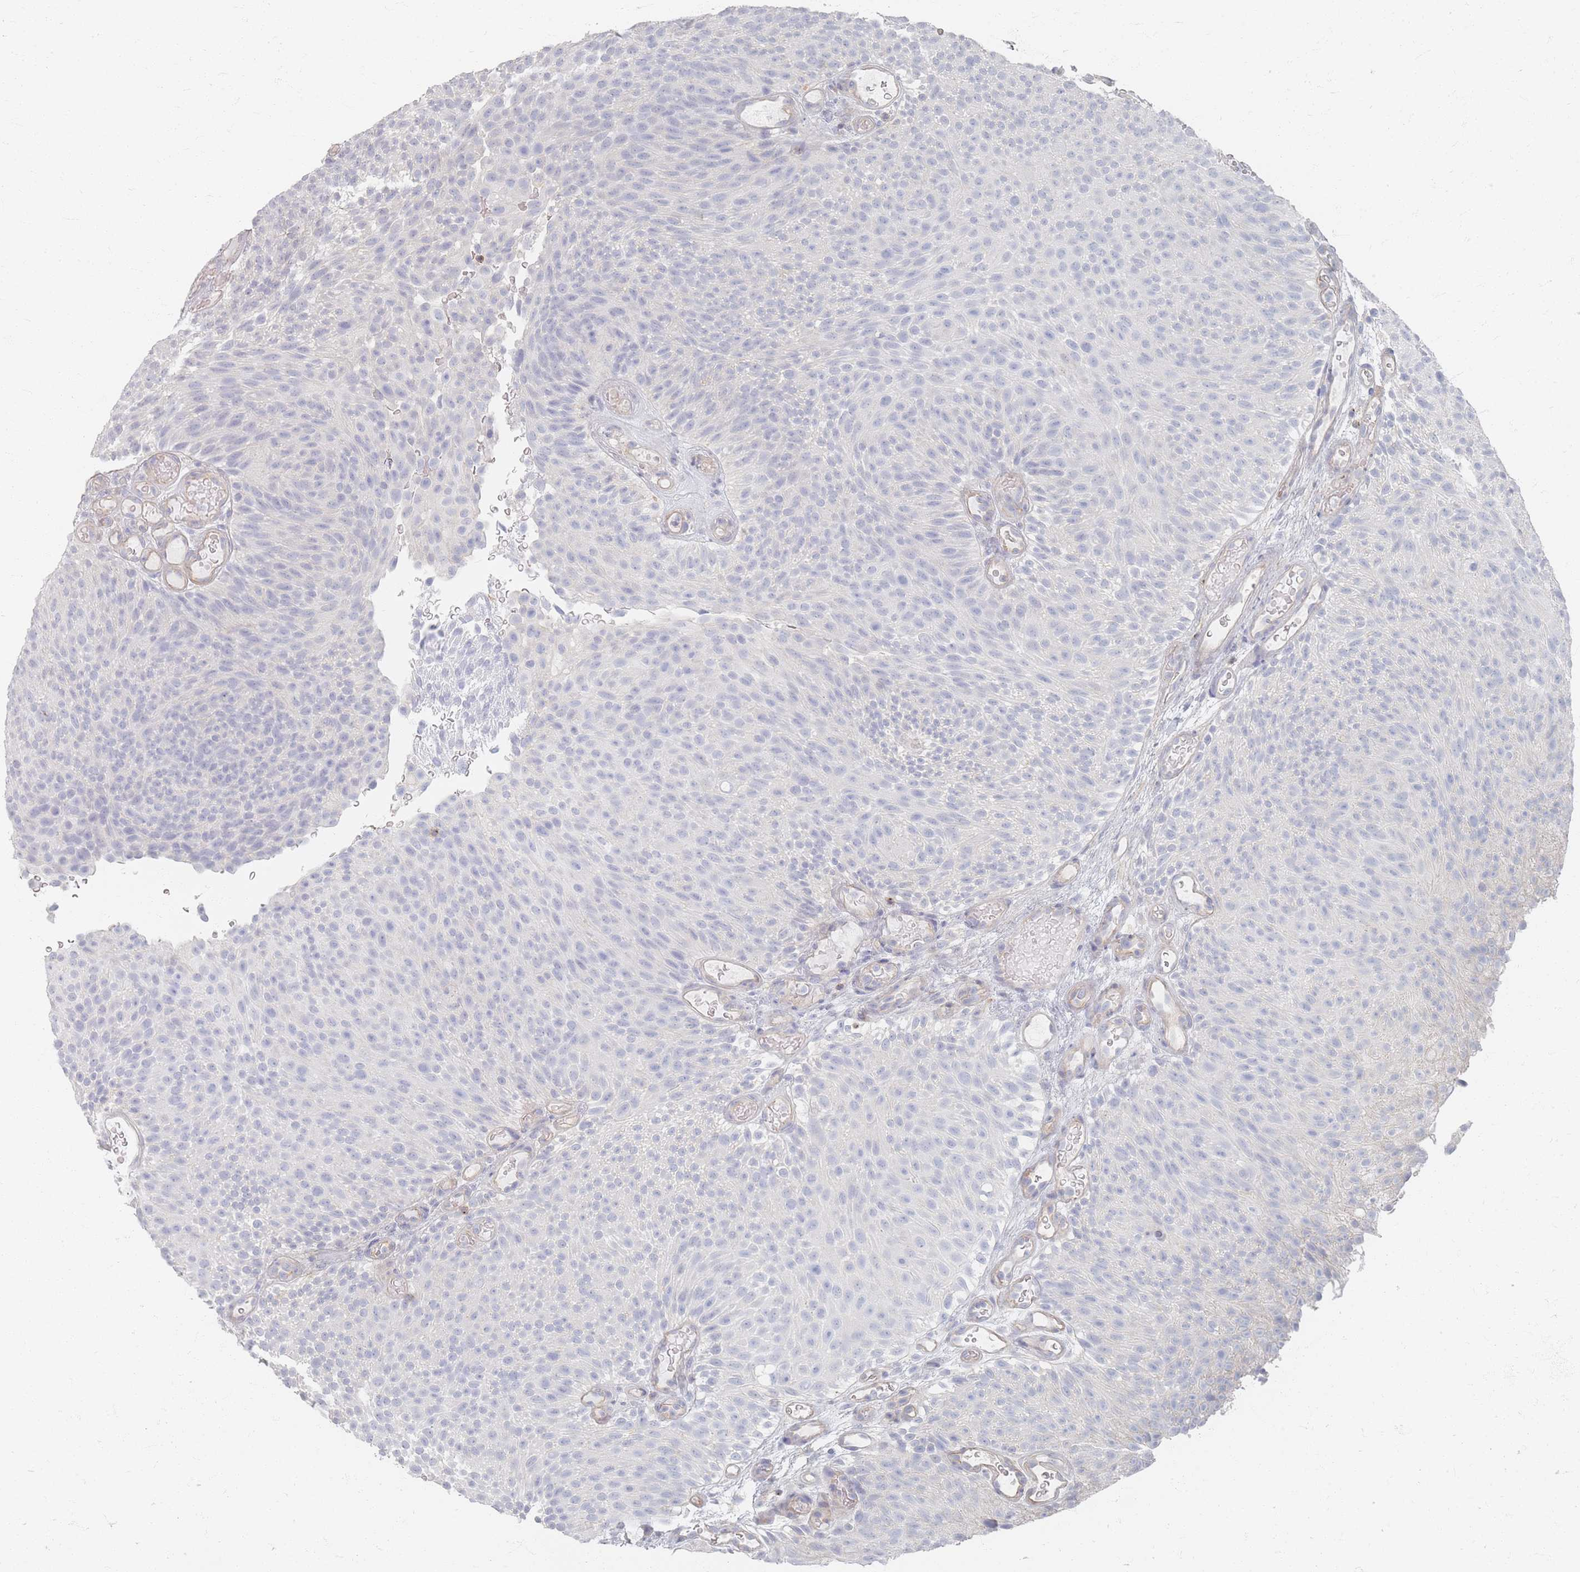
{"staining": {"intensity": "negative", "quantity": "none", "location": "none"}, "tissue": "urothelial cancer", "cell_type": "Tumor cells", "image_type": "cancer", "snomed": [{"axis": "morphology", "description": "Urothelial carcinoma, Low grade"}, {"axis": "topography", "description": "Urinary bladder"}], "caption": "Urothelial carcinoma (low-grade) was stained to show a protein in brown. There is no significant expression in tumor cells.", "gene": "GNB1", "patient": {"sex": "male", "age": 78}}